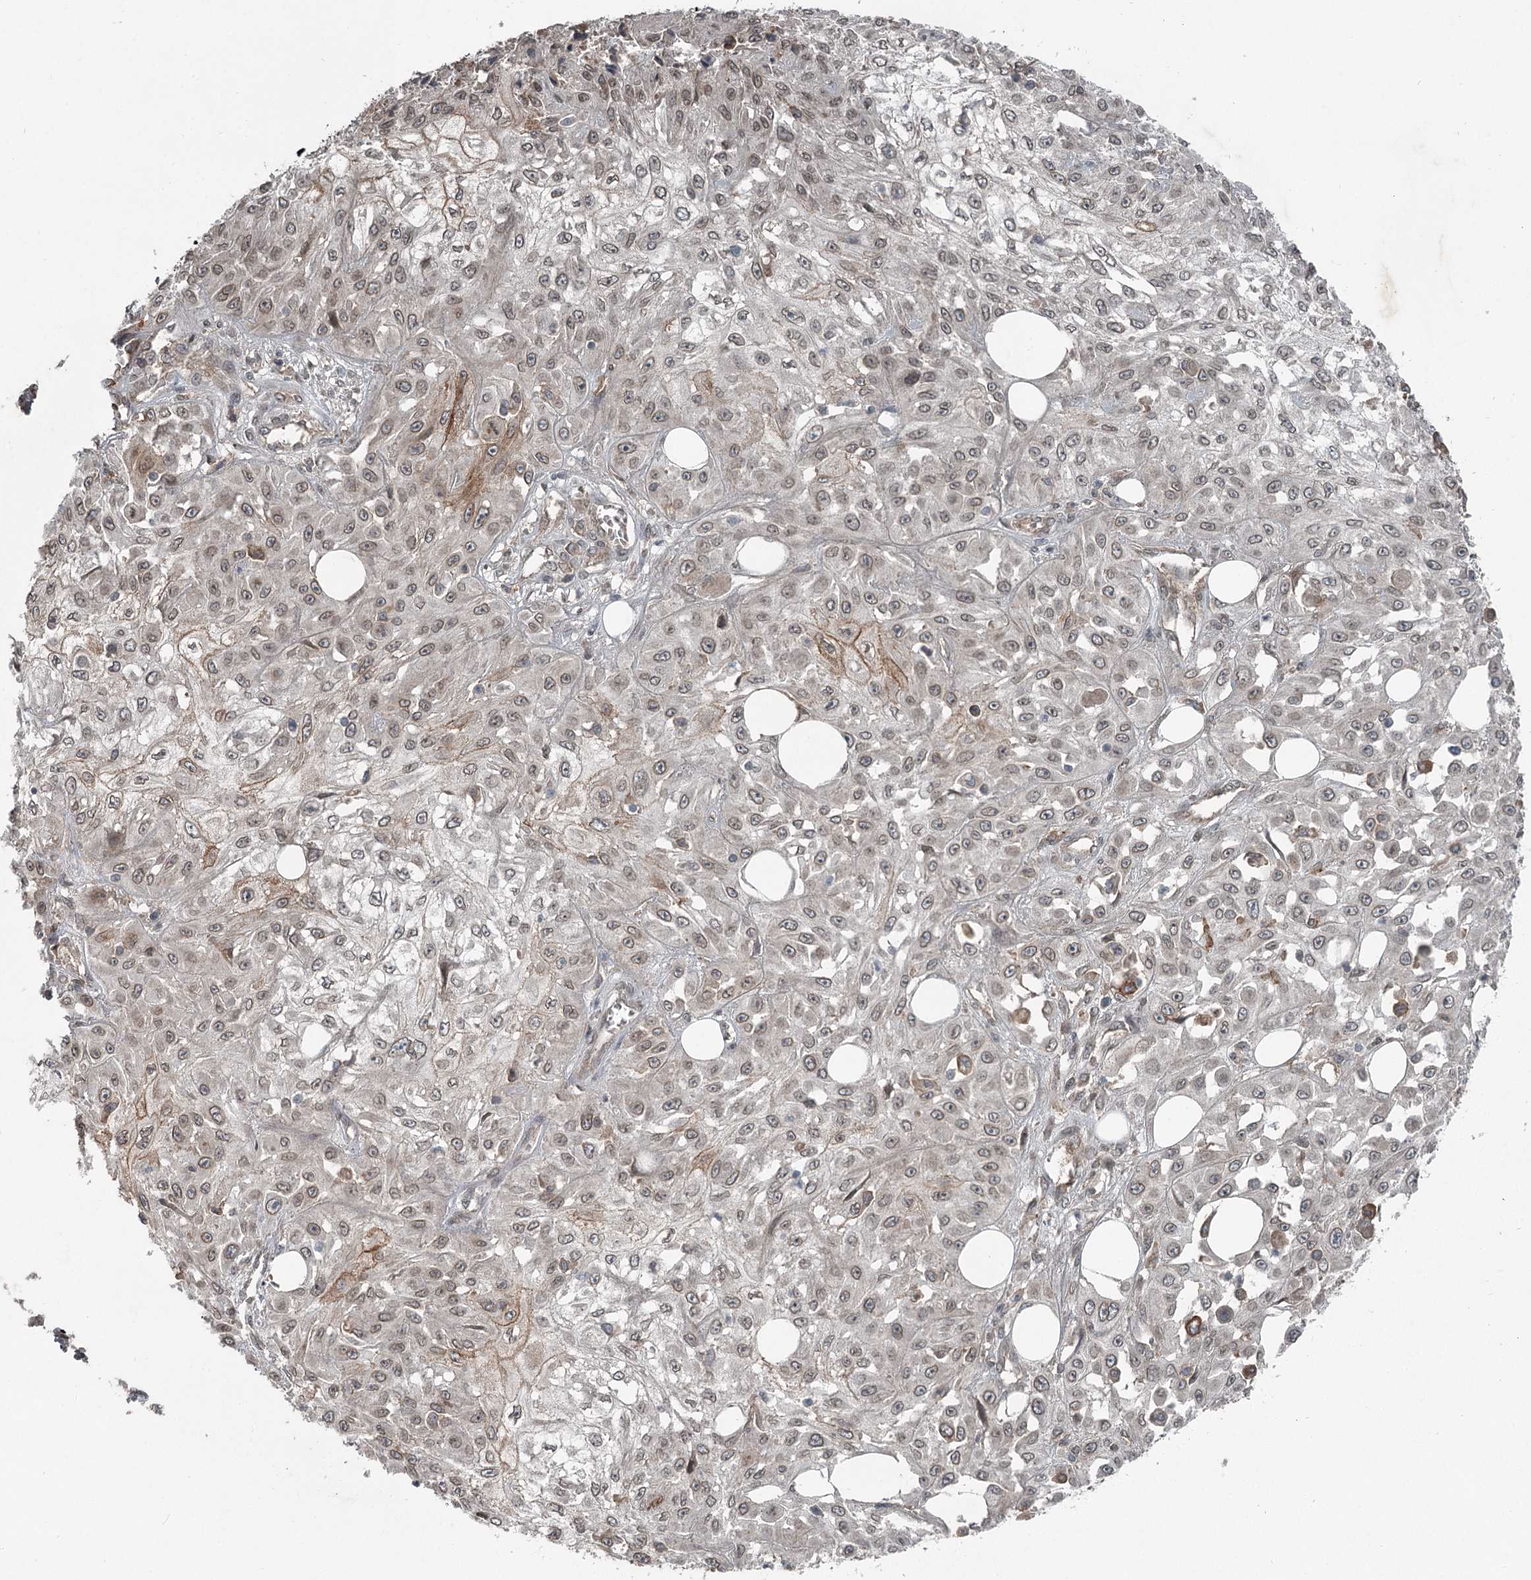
{"staining": {"intensity": "weak", "quantity": "25%-75%", "location": "nuclear"}, "tissue": "skin cancer", "cell_type": "Tumor cells", "image_type": "cancer", "snomed": [{"axis": "morphology", "description": "Squamous cell carcinoma, NOS"}, {"axis": "morphology", "description": "Squamous cell carcinoma, metastatic, NOS"}, {"axis": "topography", "description": "Skin"}, {"axis": "topography", "description": "Lymph node"}], "caption": "This is an image of IHC staining of metastatic squamous cell carcinoma (skin), which shows weak staining in the nuclear of tumor cells.", "gene": "SLC39A8", "patient": {"sex": "male", "age": 75}}